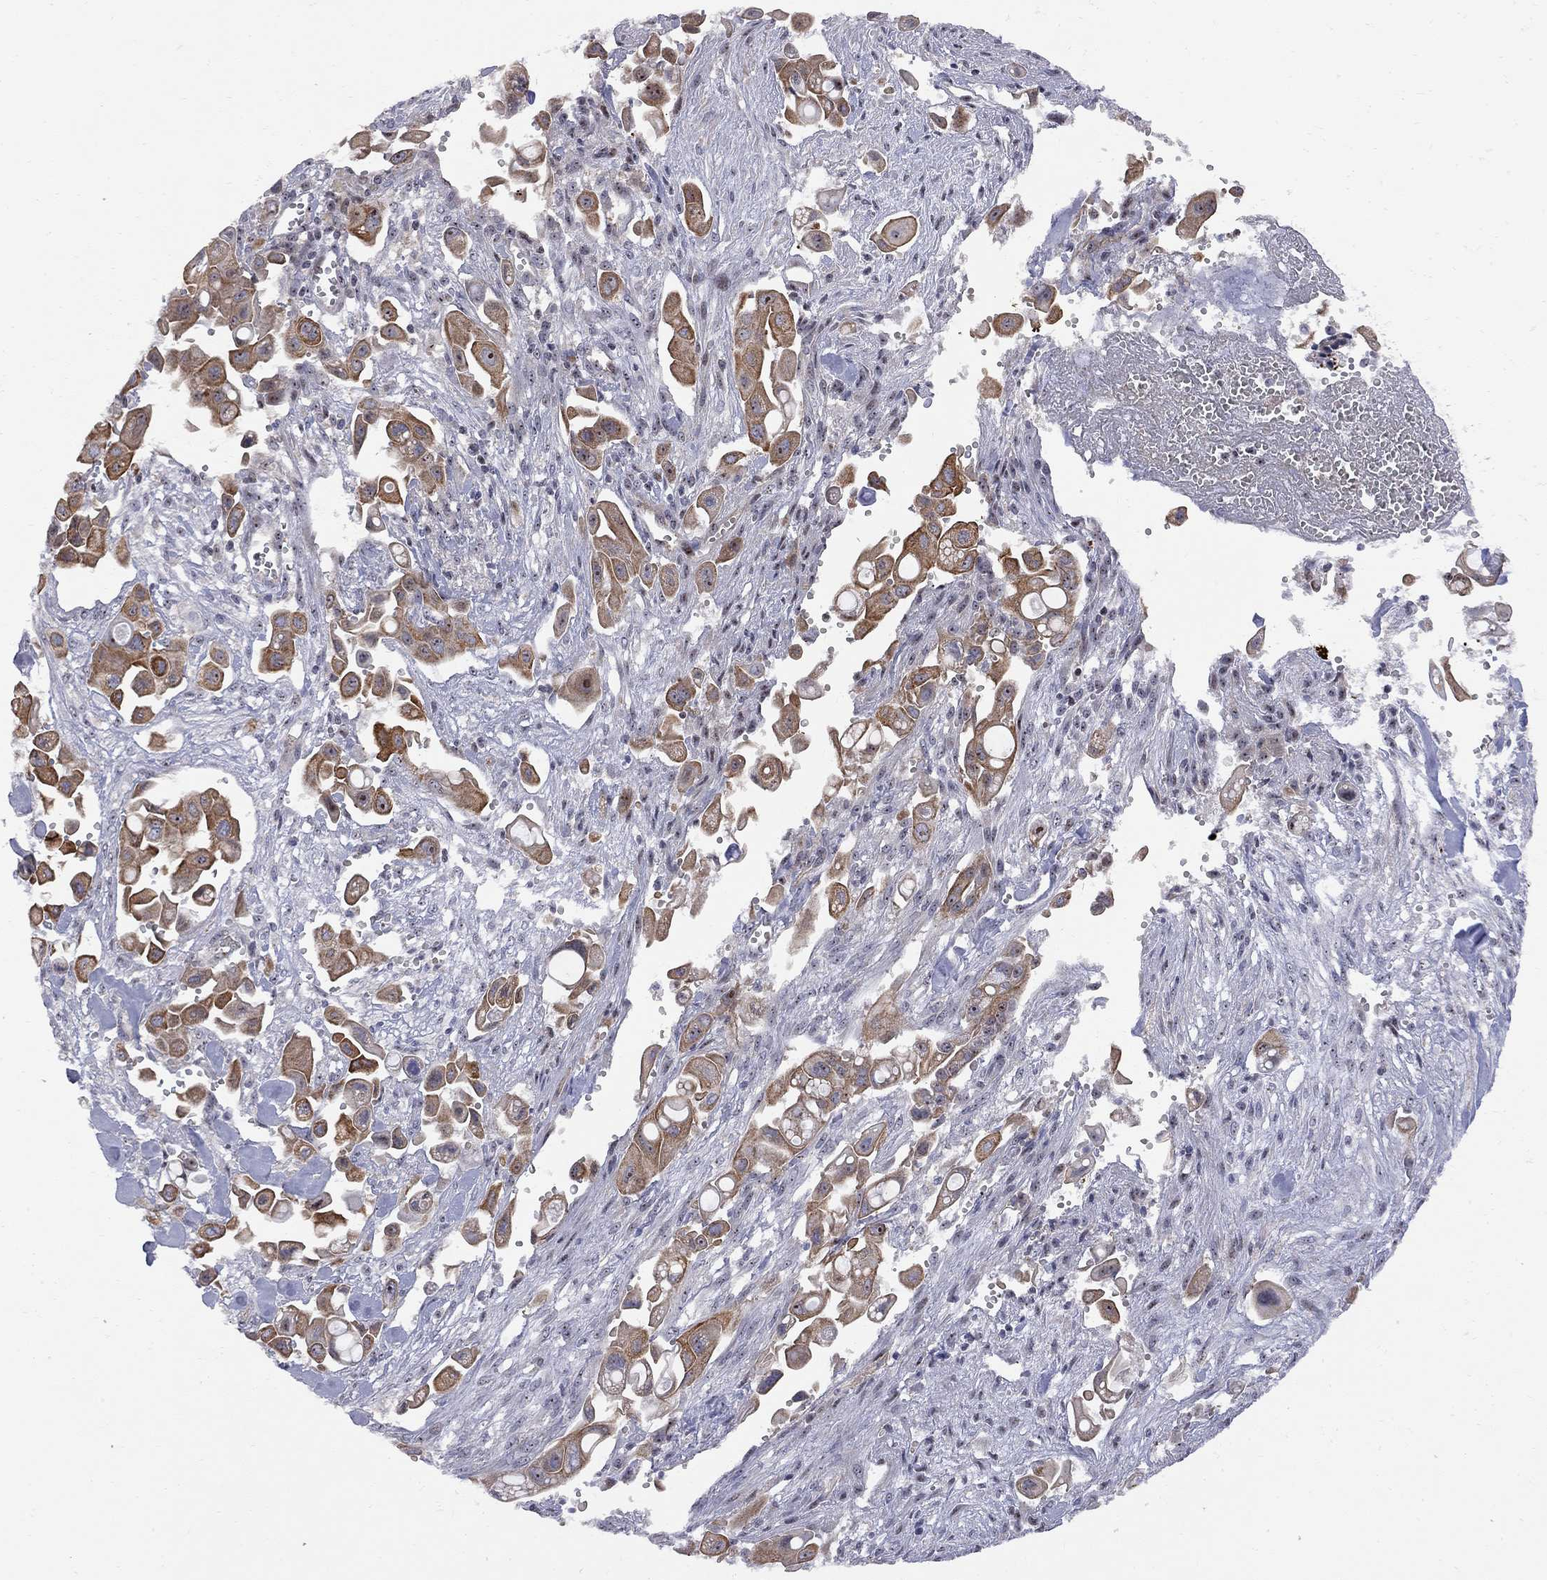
{"staining": {"intensity": "moderate", "quantity": ">75%", "location": "cytoplasmic/membranous"}, "tissue": "pancreatic cancer", "cell_type": "Tumor cells", "image_type": "cancer", "snomed": [{"axis": "morphology", "description": "Adenocarcinoma, NOS"}, {"axis": "topography", "description": "Pancreas"}], "caption": "Immunohistochemical staining of human pancreatic cancer reveals medium levels of moderate cytoplasmic/membranous protein expression in about >75% of tumor cells.", "gene": "DHX33", "patient": {"sex": "male", "age": 50}}